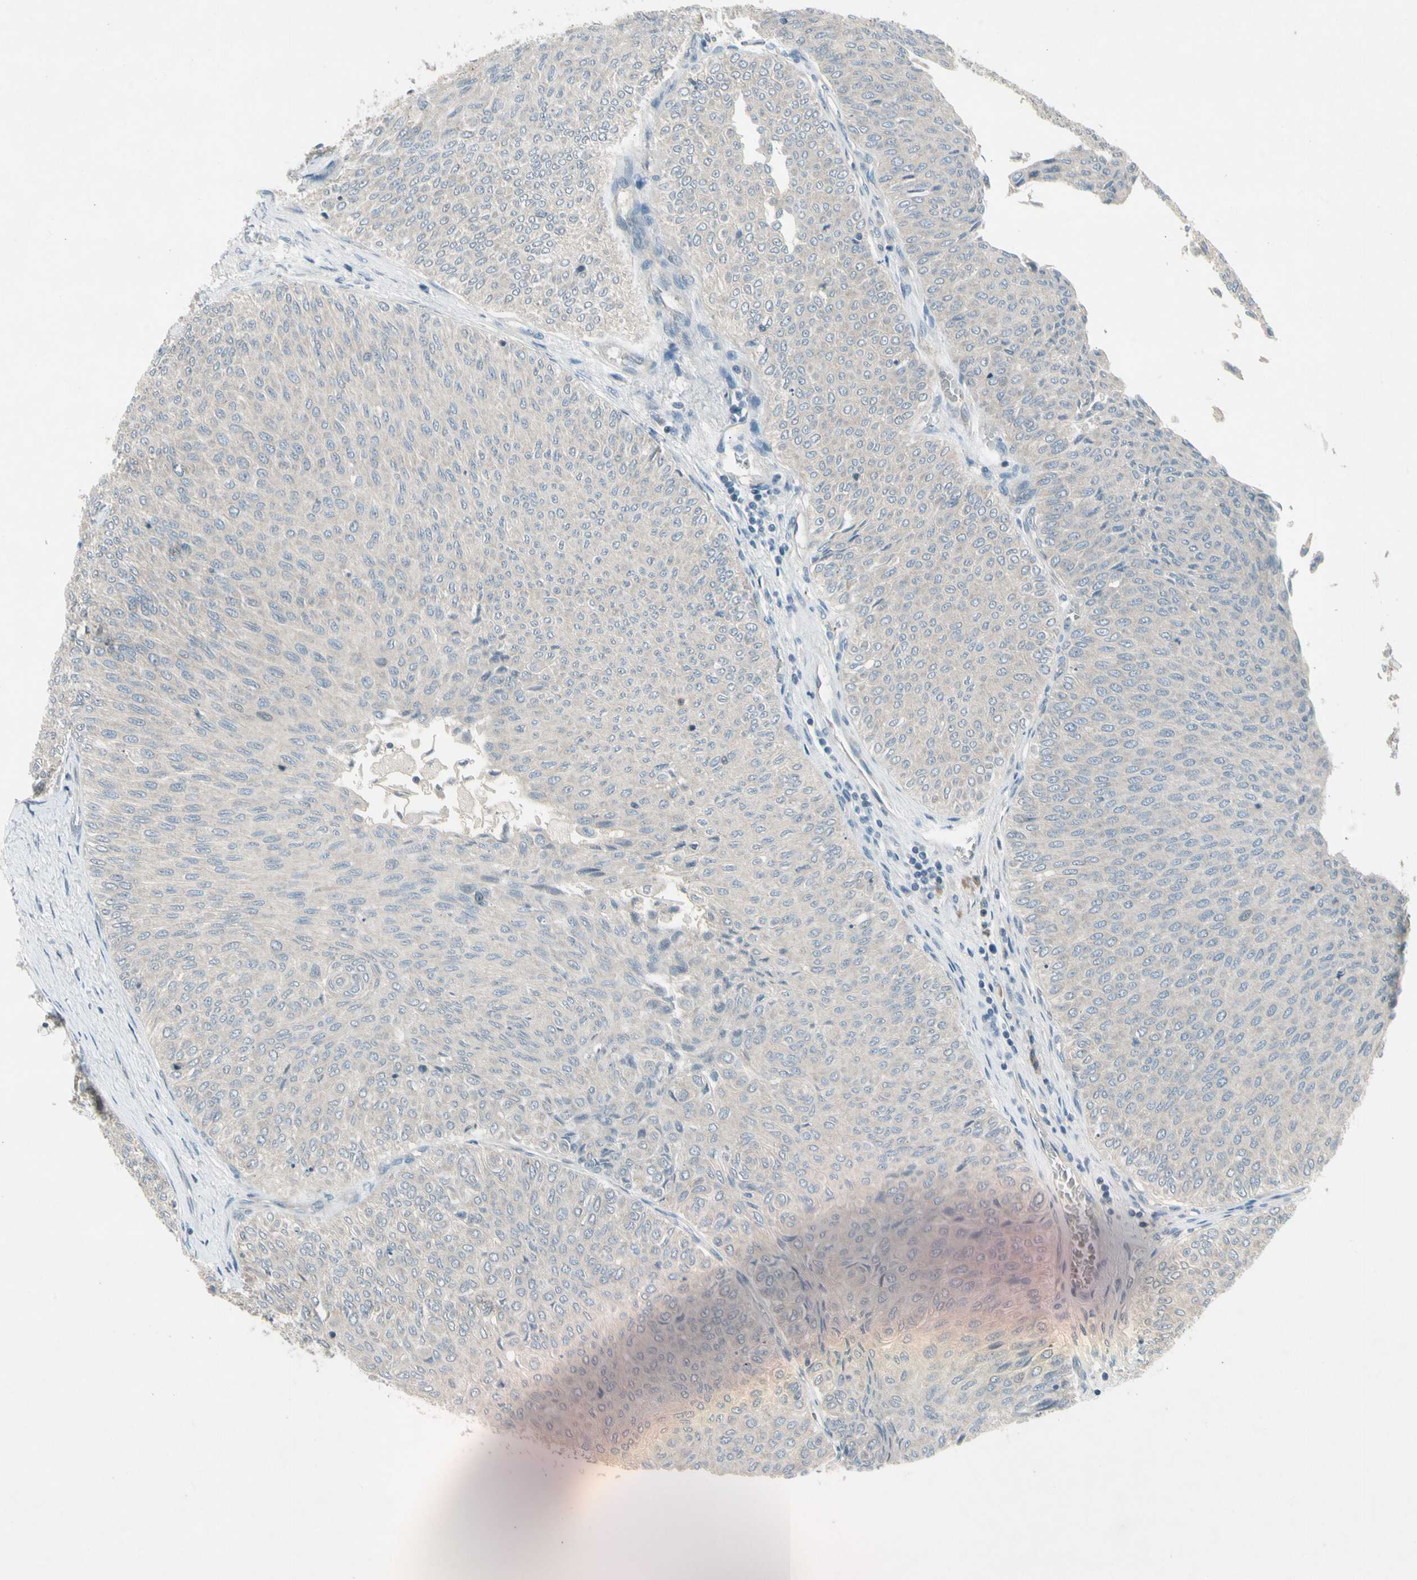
{"staining": {"intensity": "weak", "quantity": "25%-75%", "location": "cytoplasmic/membranous"}, "tissue": "urothelial cancer", "cell_type": "Tumor cells", "image_type": "cancer", "snomed": [{"axis": "morphology", "description": "Urothelial carcinoma, Low grade"}, {"axis": "topography", "description": "Urinary bladder"}], "caption": "Tumor cells exhibit low levels of weak cytoplasmic/membranous staining in about 25%-75% of cells in urothelial cancer.", "gene": "PANK2", "patient": {"sex": "male", "age": 78}}